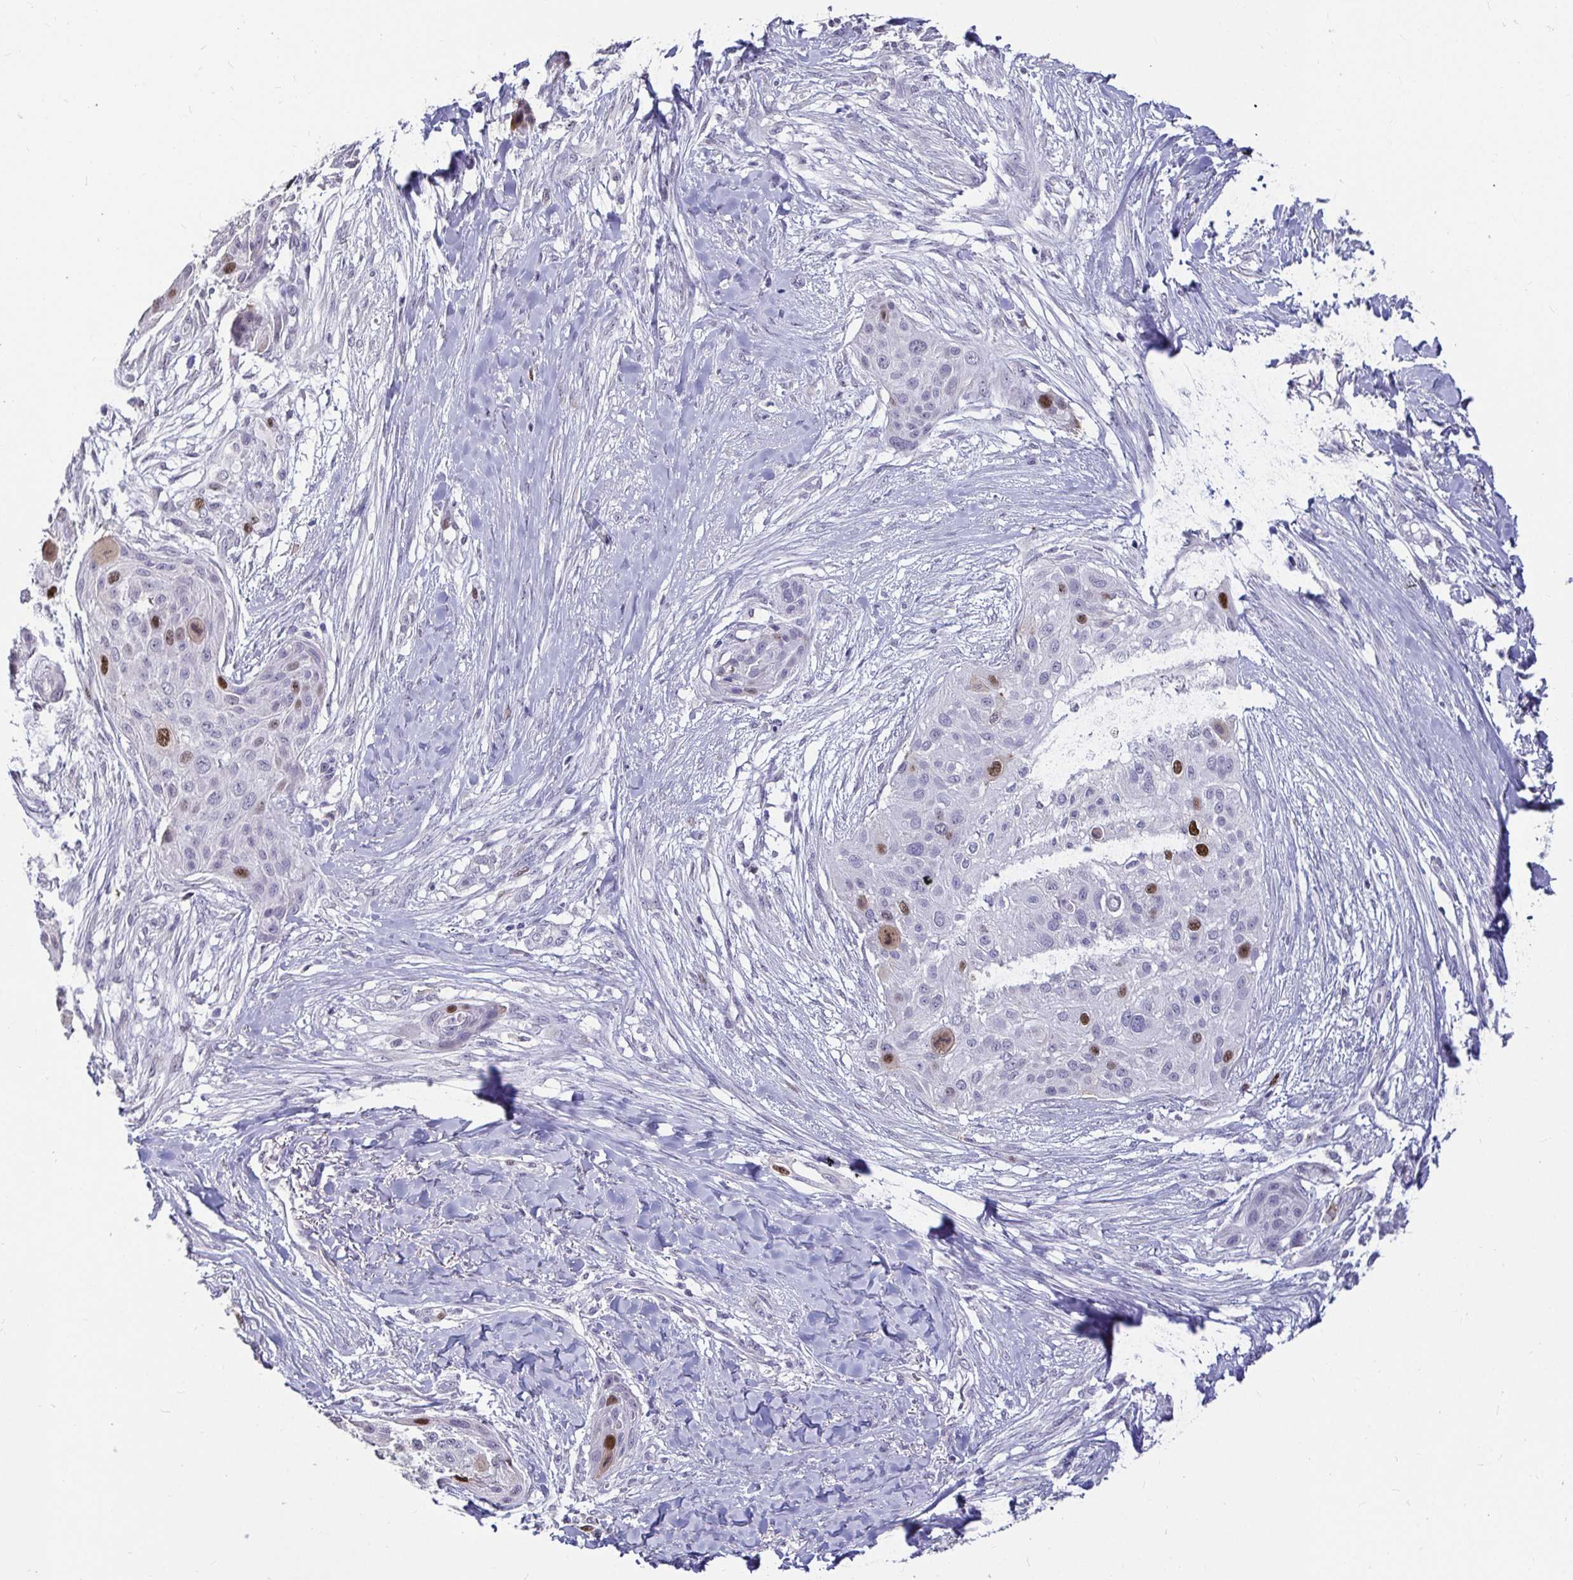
{"staining": {"intensity": "moderate", "quantity": "<25%", "location": "nuclear"}, "tissue": "skin cancer", "cell_type": "Tumor cells", "image_type": "cancer", "snomed": [{"axis": "morphology", "description": "Squamous cell carcinoma, NOS"}, {"axis": "topography", "description": "Skin"}], "caption": "Skin cancer was stained to show a protein in brown. There is low levels of moderate nuclear staining in about <25% of tumor cells.", "gene": "ANLN", "patient": {"sex": "female", "age": 87}}